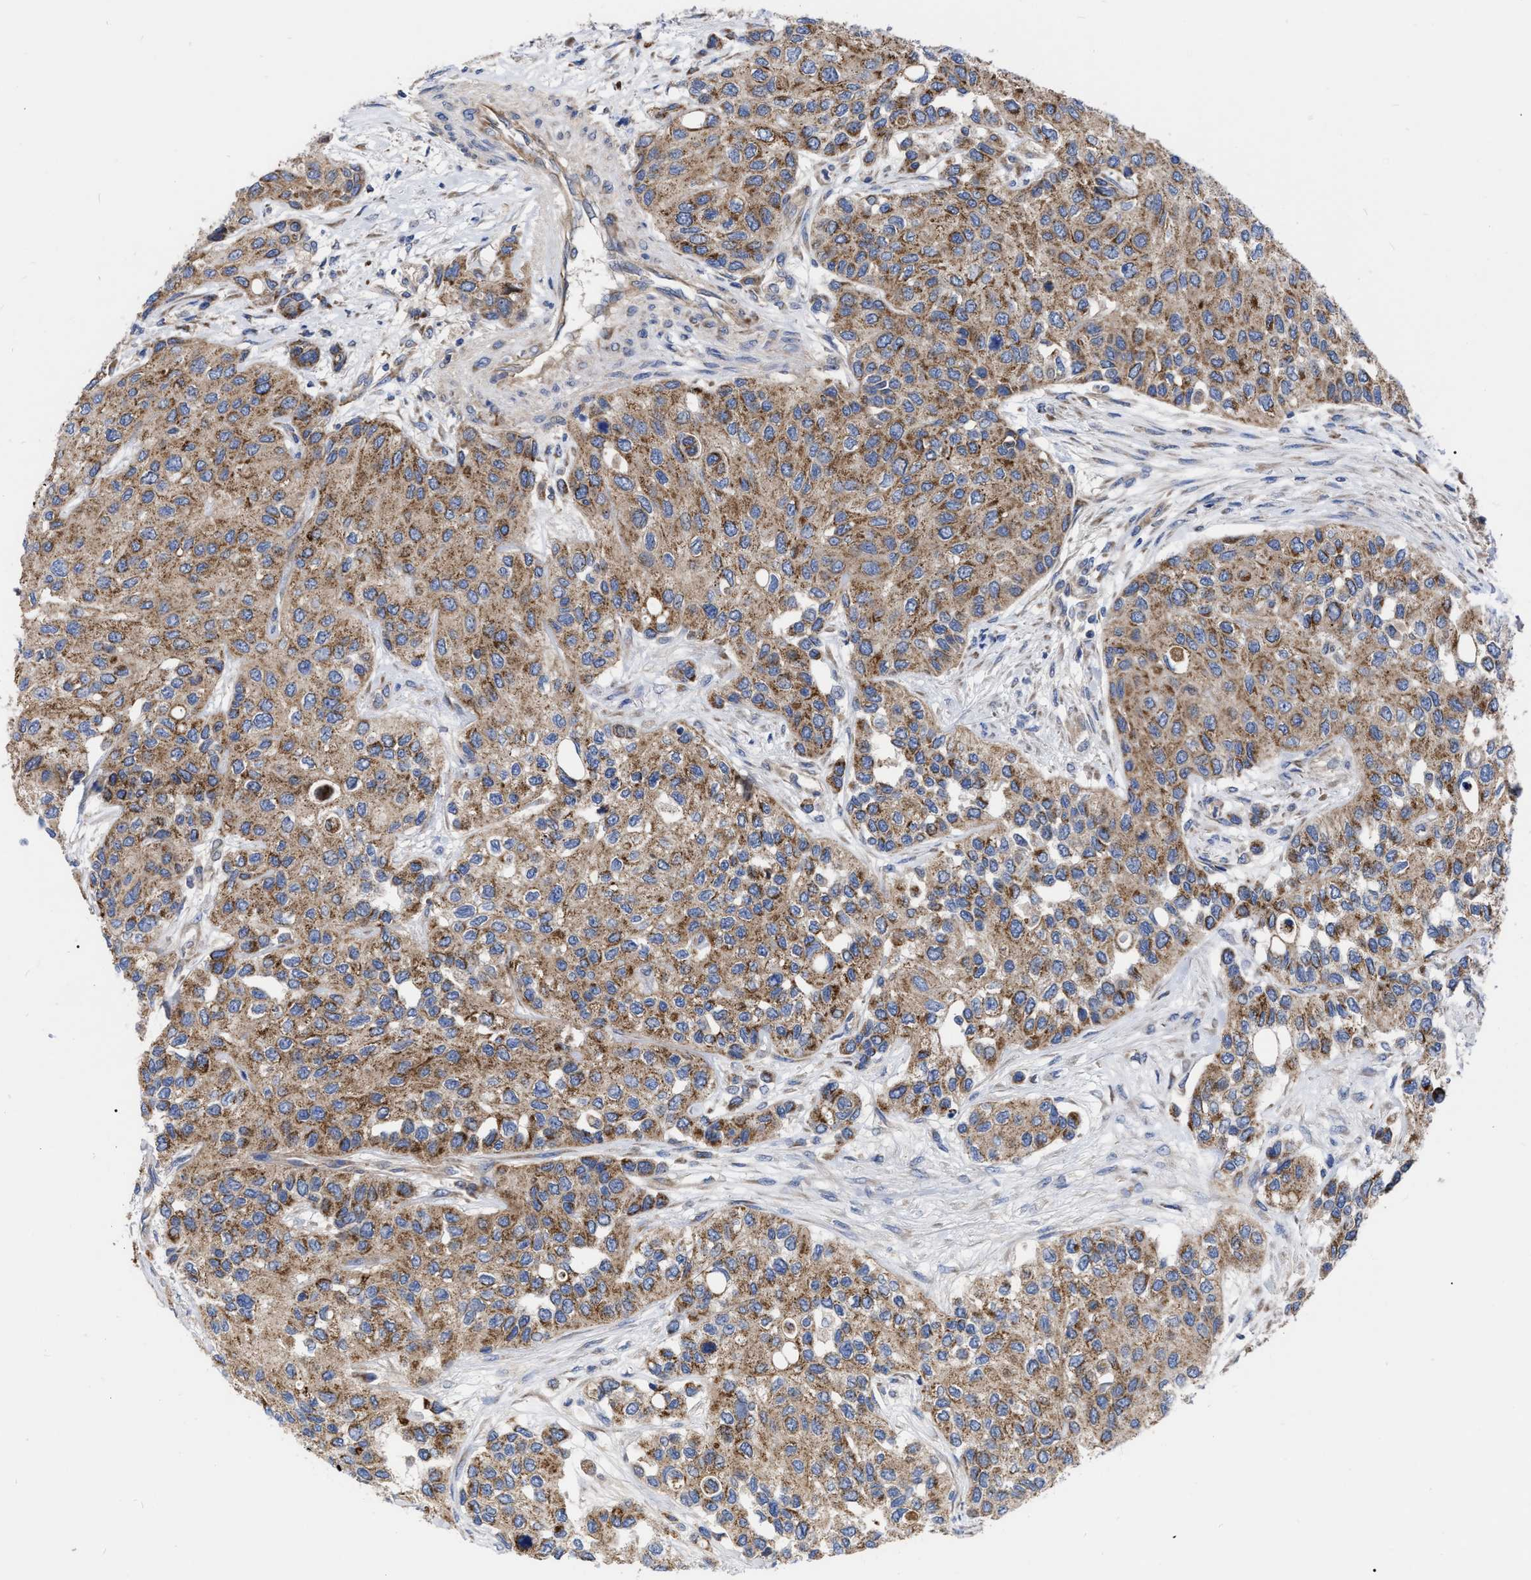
{"staining": {"intensity": "moderate", "quantity": ">75%", "location": "cytoplasmic/membranous"}, "tissue": "urothelial cancer", "cell_type": "Tumor cells", "image_type": "cancer", "snomed": [{"axis": "morphology", "description": "Urothelial carcinoma, High grade"}, {"axis": "topography", "description": "Urinary bladder"}], "caption": "Immunohistochemical staining of urothelial carcinoma (high-grade) demonstrates moderate cytoplasmic/membranous protein expression in approximately >75% of tumor cells.", "gene": "CDKN2C", "patient": {"sex": "female", "age": 56}}